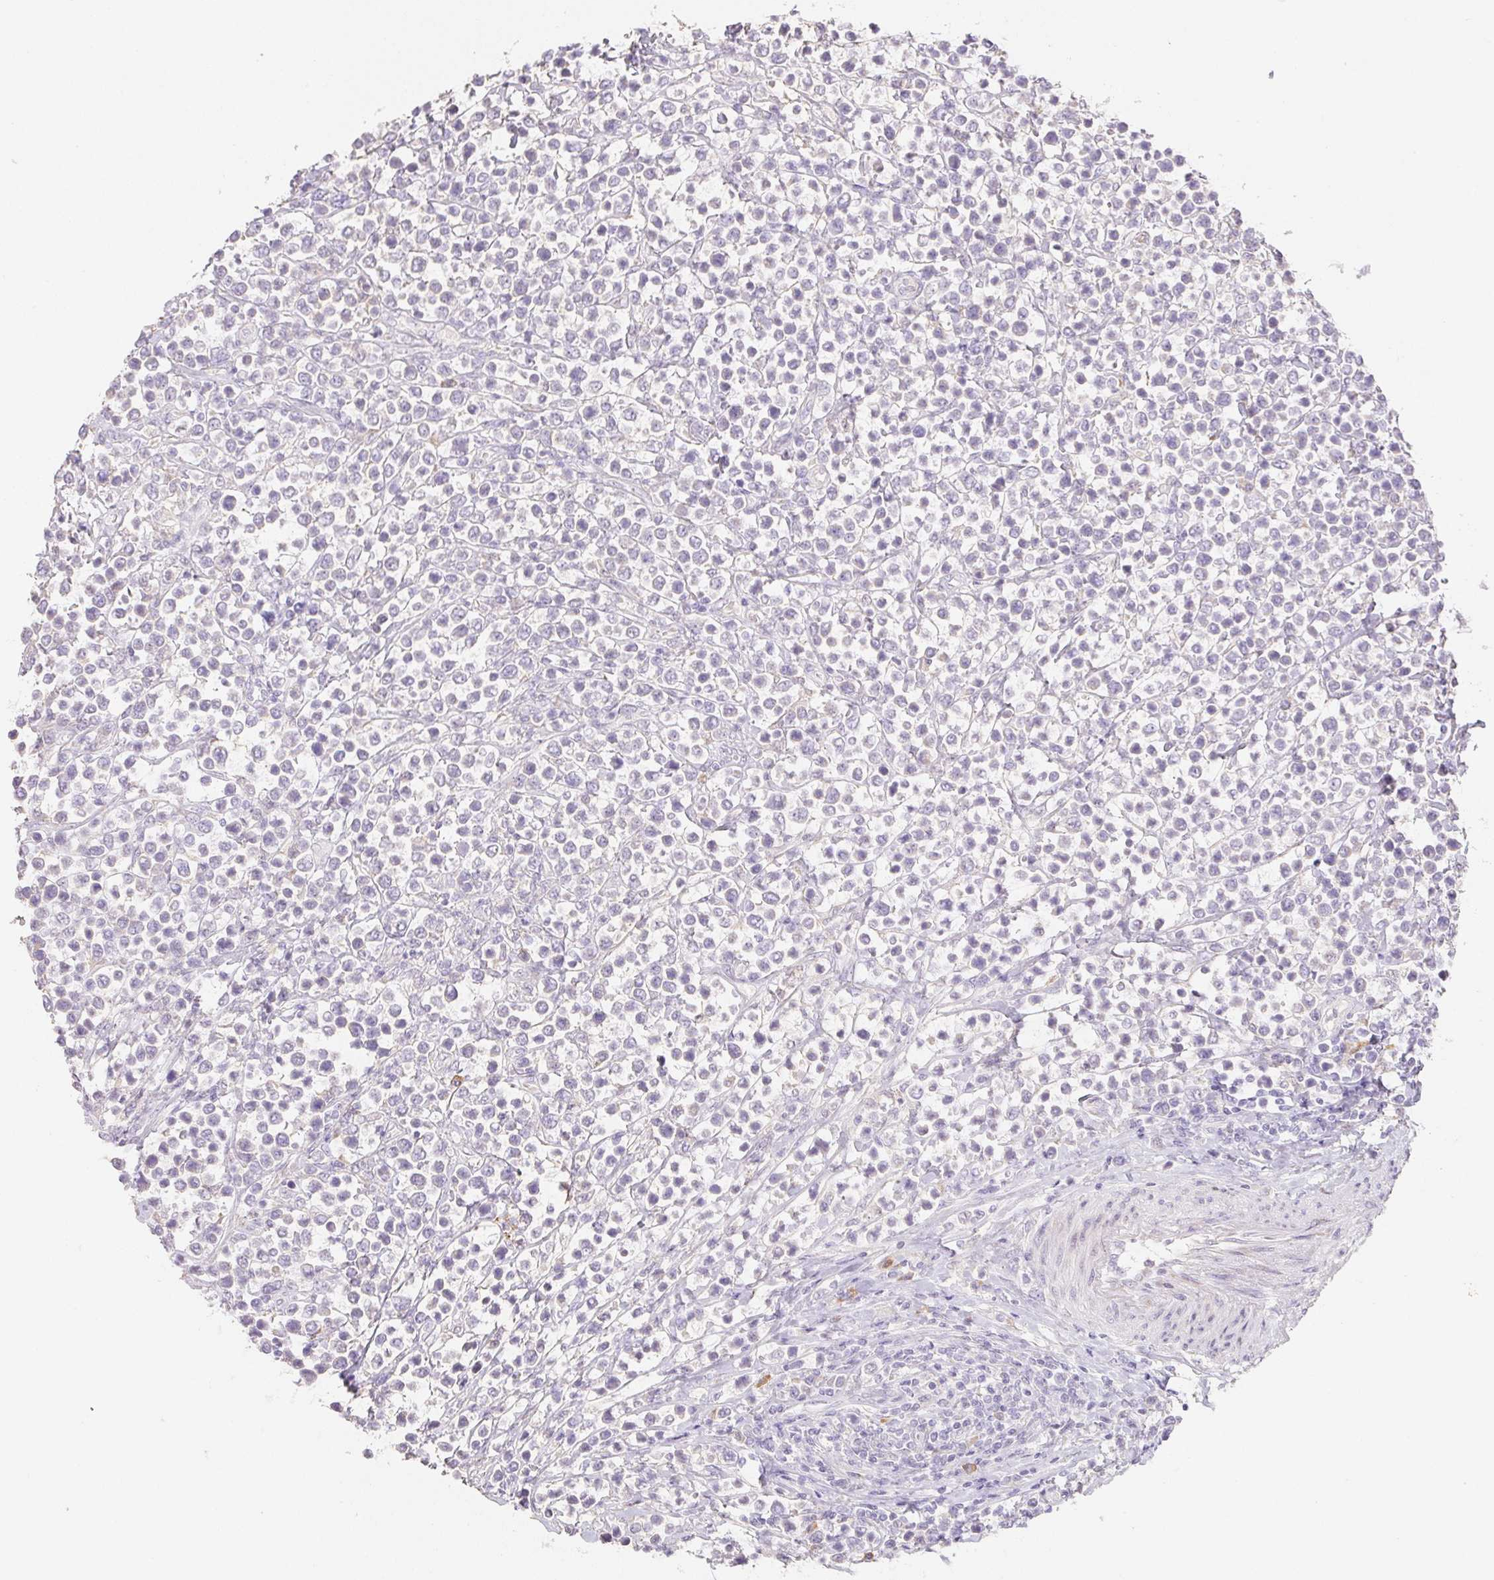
{"staining": {"intensity": "negative", "quantity": "none", "location": "none"}, "tissue": "lymphoma", "cell_type": "Tumor cells", "image_type": "cancer", "snomed": [{"axis": "morphology", "description": "Malignant lymphoma, non-Hodgkin's type, High grade"}, {"axis": "topography", "description": "Soft tissue"}], "caption": "A high-resolution photomicrograph shows immunohistochemistry (IHC) staining of high-grade malignant lymphoma, non-Hodgkin's type, which reveals no significant positivity in tumor cells. (Stains: DAB immunohistochemistry with hematoxylin counter stain, Microscopy: brightfield microscopy at high magnification).", "gene": "ACVR1B", "patient": {"sex": "female", "age": 56}}